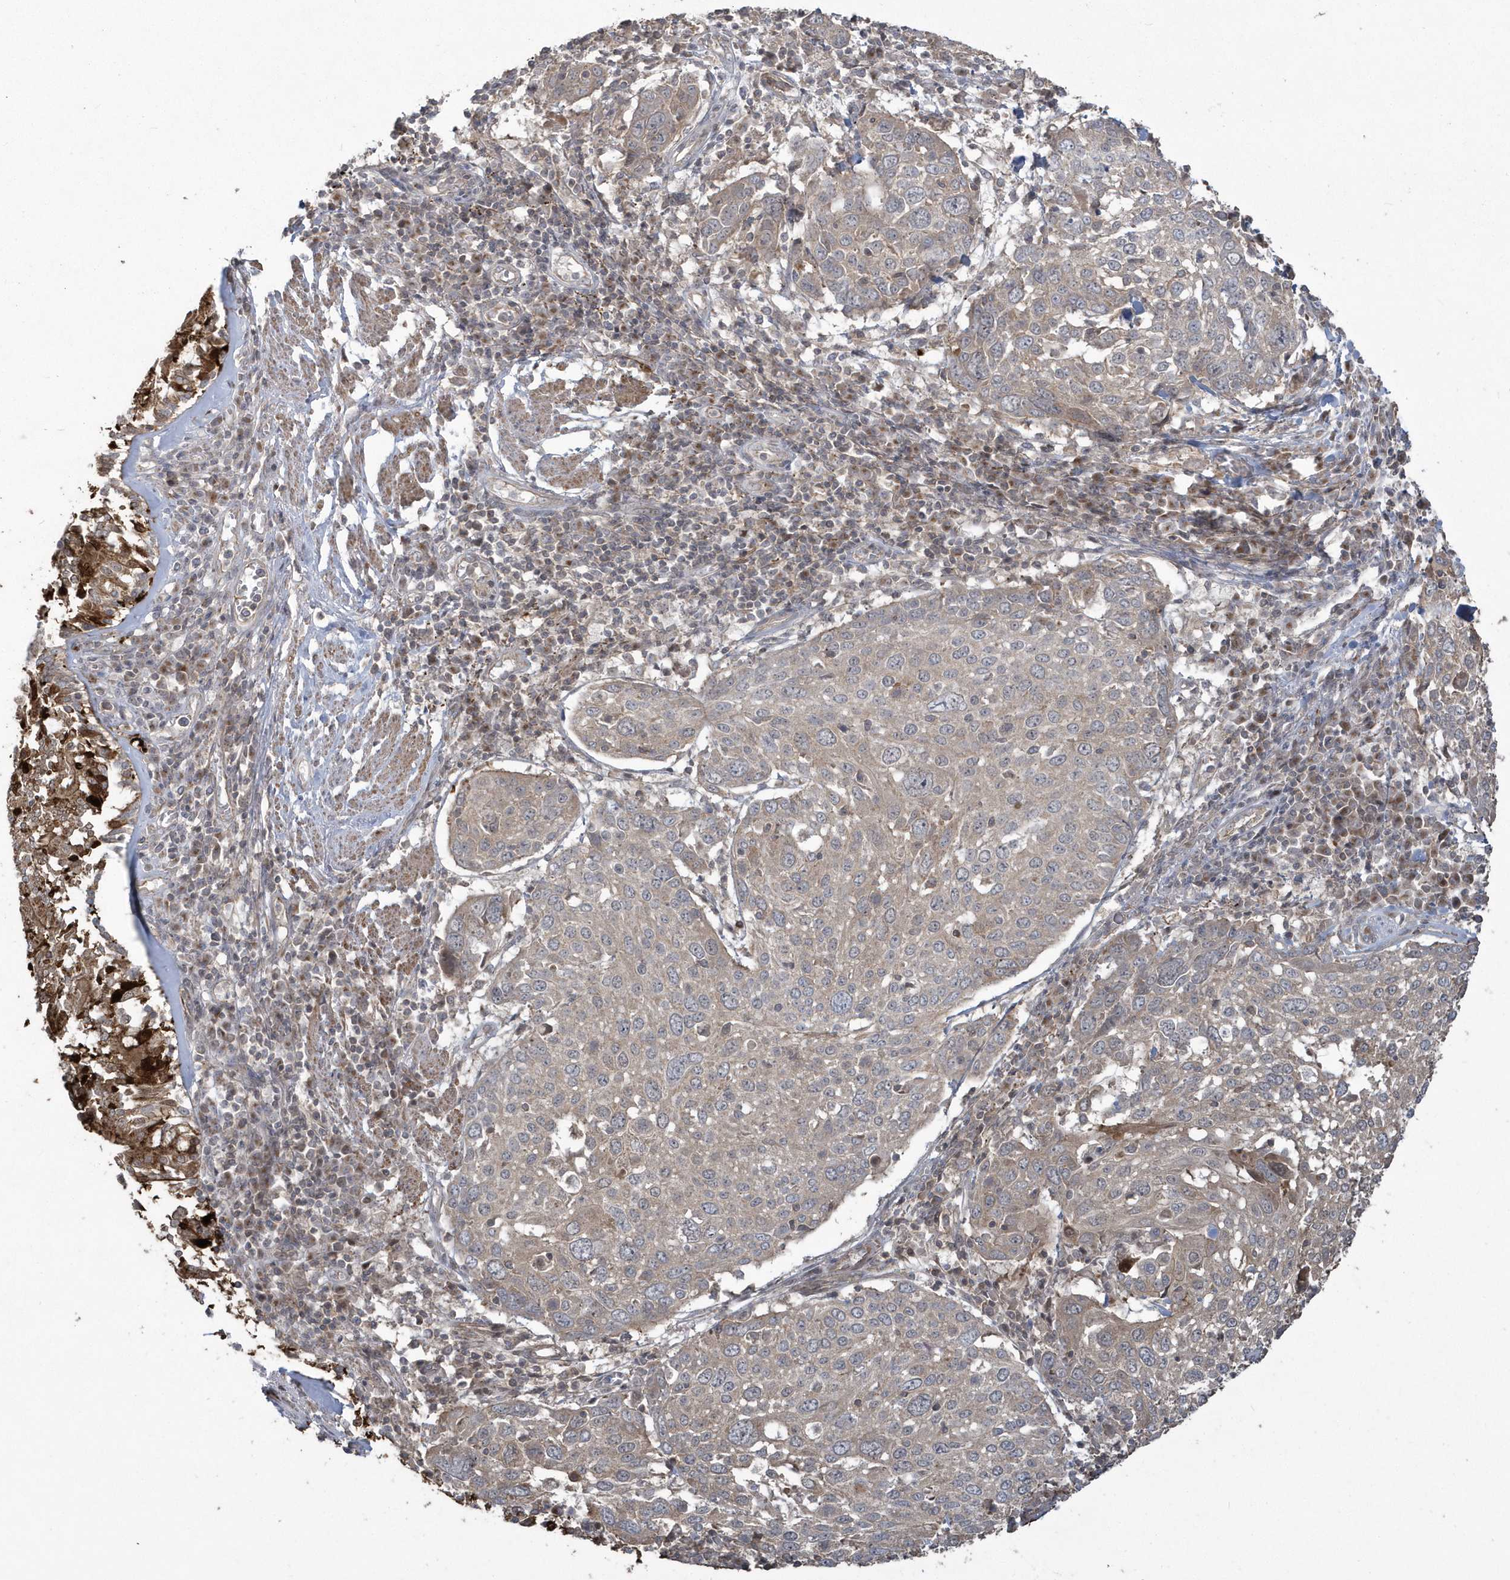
{"staining": {"intensity": "weak", "quantity": "<25%", "location": "cytoplasmic/membranous"}, "tissue": "lung cancer", "cell_type": "Tumor cells", "image_type": "cancer", "snomed": [{"axis": "morphology", "description": "Squamous cell carcinoma, NOS"}, {"axis": "topography", "description": "Lung"}], "caption": "Tumor cells are negative for protein expression in human lung cancer. Nuclei are stained in blue.", "gene": "ARMC8", "patient": {"sex": "male", "age": 65}}